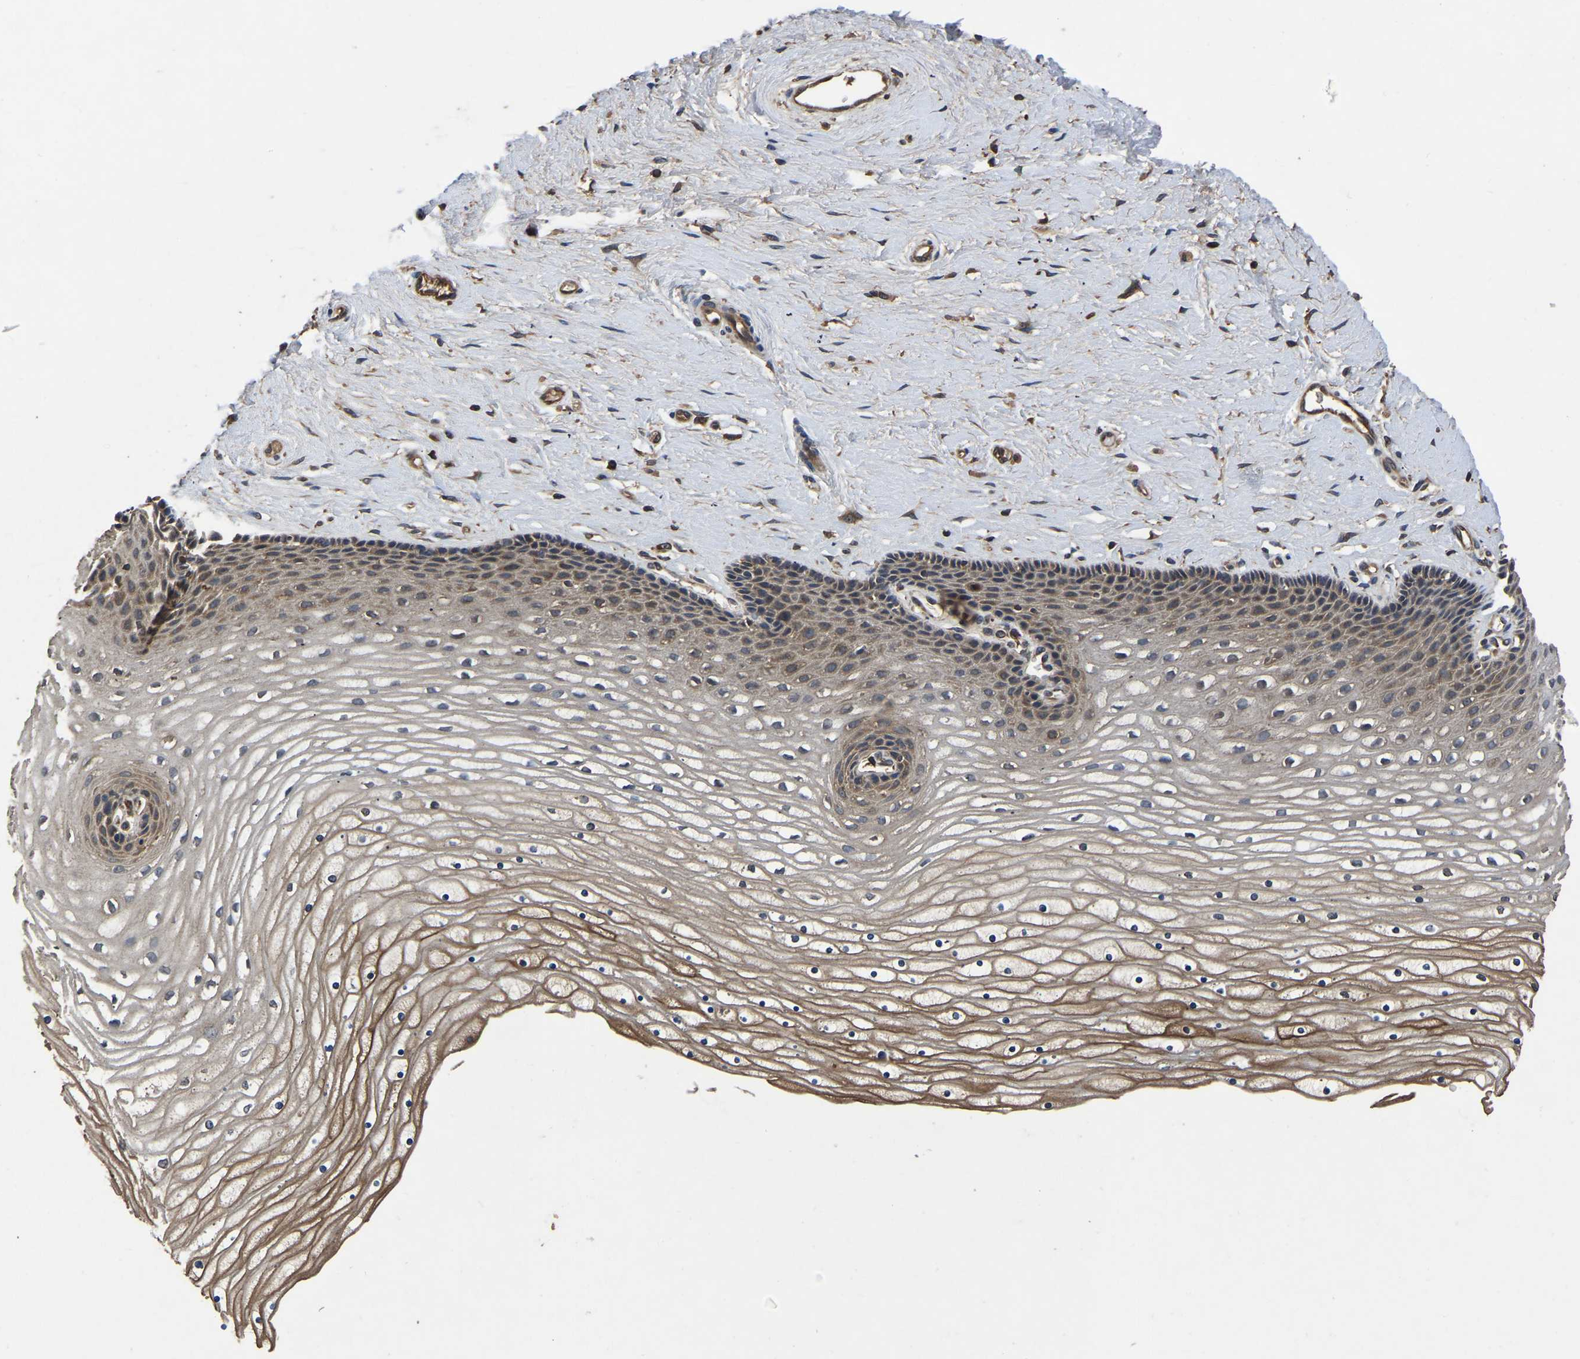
{"staining": {"intensity": "weak", "quantity": ">75%", "location": "cytoplasmic/membranous"}, "tissue": "cervix", "cell_type": "Glandular cells", "image_type": "normal", "snomed": [{"axis": "morphology", "description": "Normal tissue, NOS"}, {"axis": "topography", "description": "Cervix"}], "caption": "Approximately >75% of glandular cells in benign human cervix show weak cytoplasmic/membranous protein staining as visualized by brown immunohistochemical staining.", "gene": "CRYZL1", "patient": {"sex": "female", "age": 39}}